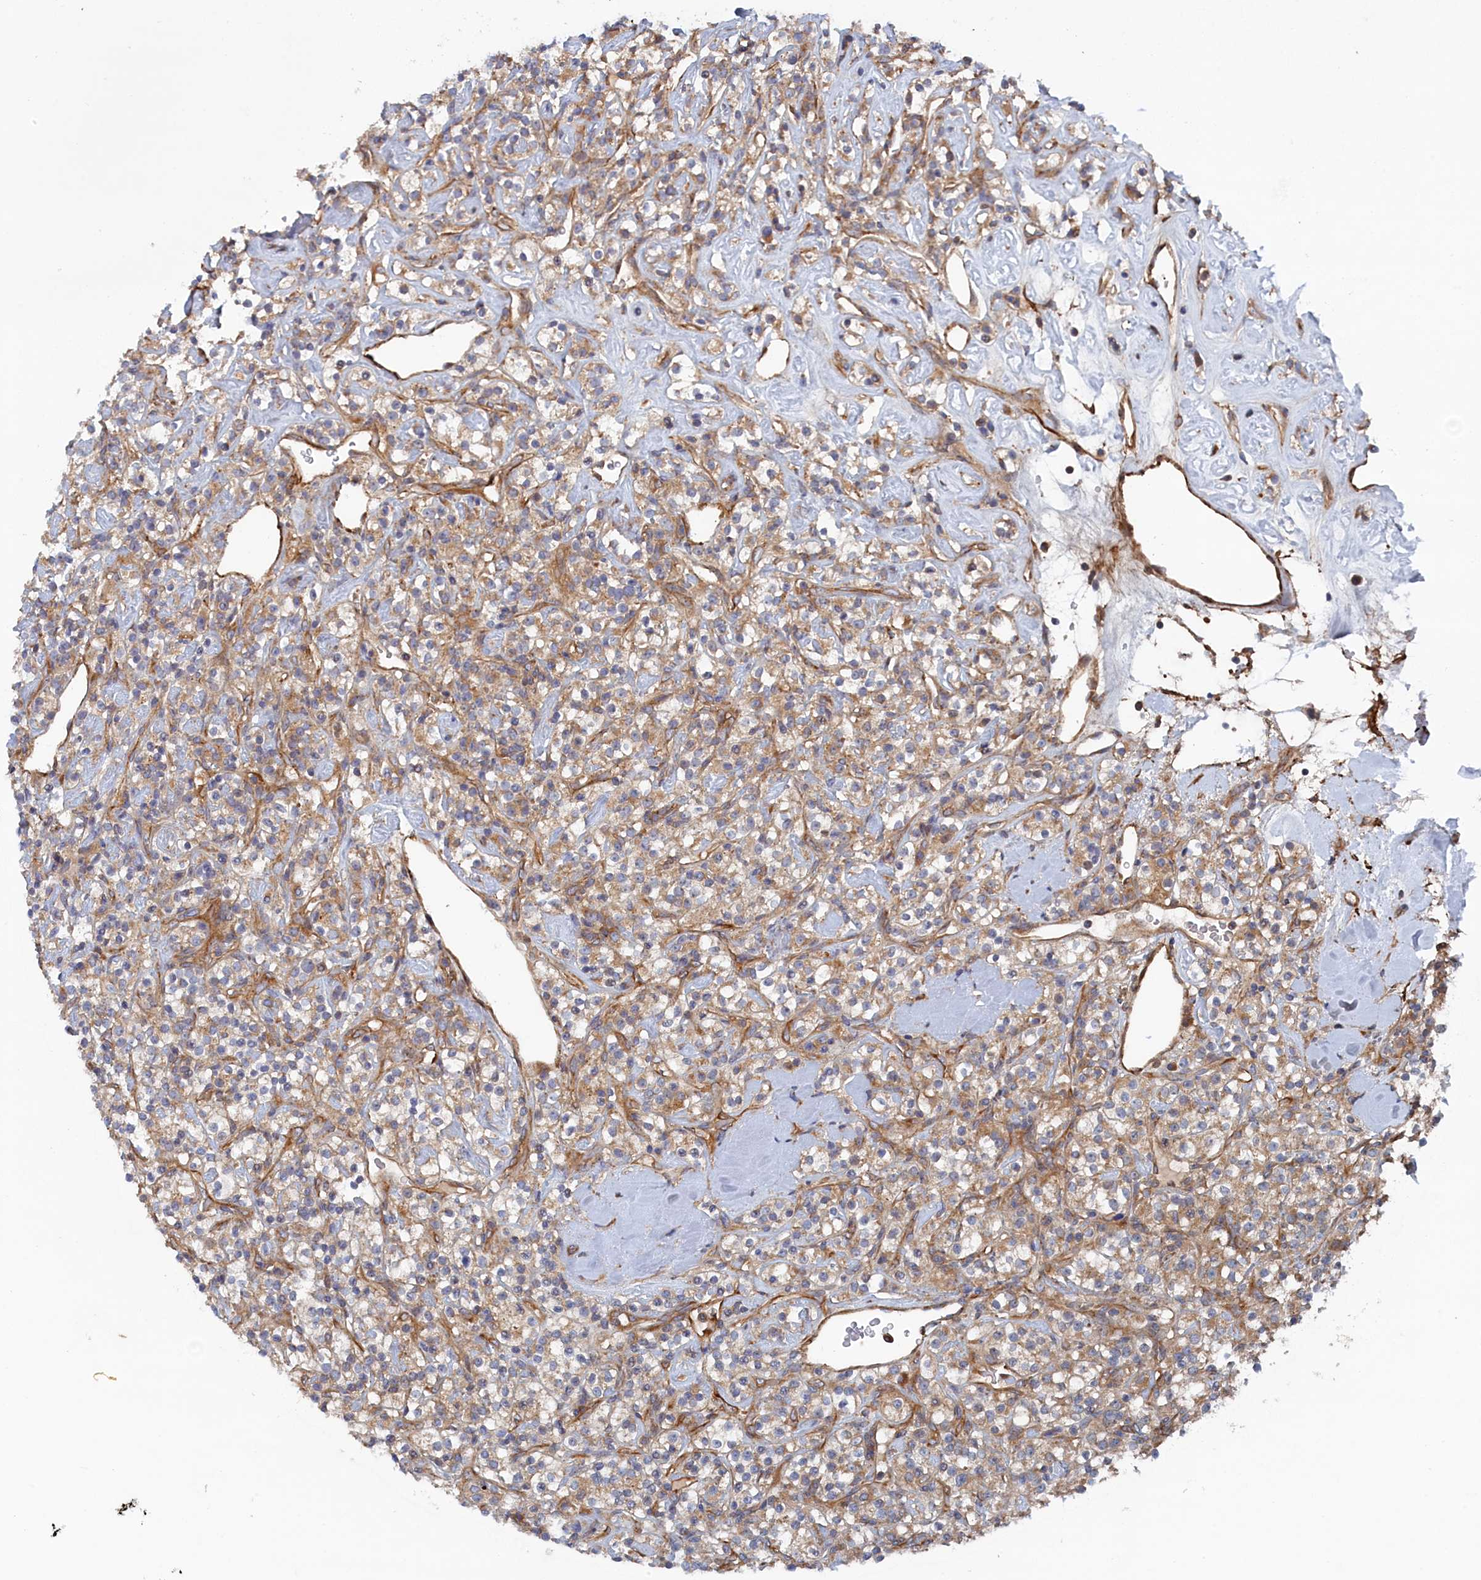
{"staining": {"intensity": "weak", "quantity": "<25%", "location": "cytoplasmic/membranous"}, "tissue": "renal cancer", "cell_type": "Tumor cells", "image_type": "cancer", "snomed": [{"axis": "morphology", "description": "Adenocarcinoma, NOS"}, {"axis": "topography", "description": "Kidney"}], "caption": "Image shows no significant protein staining in tumor cells of renal cancer. The staining was performed using DAB to visualize the protein expression in brown, while the nuclei were stained in blue with hematoxylin (Magnification: 20x).", "gene": "TMEM196", "patient": {"sex": "male", "age": 77}}